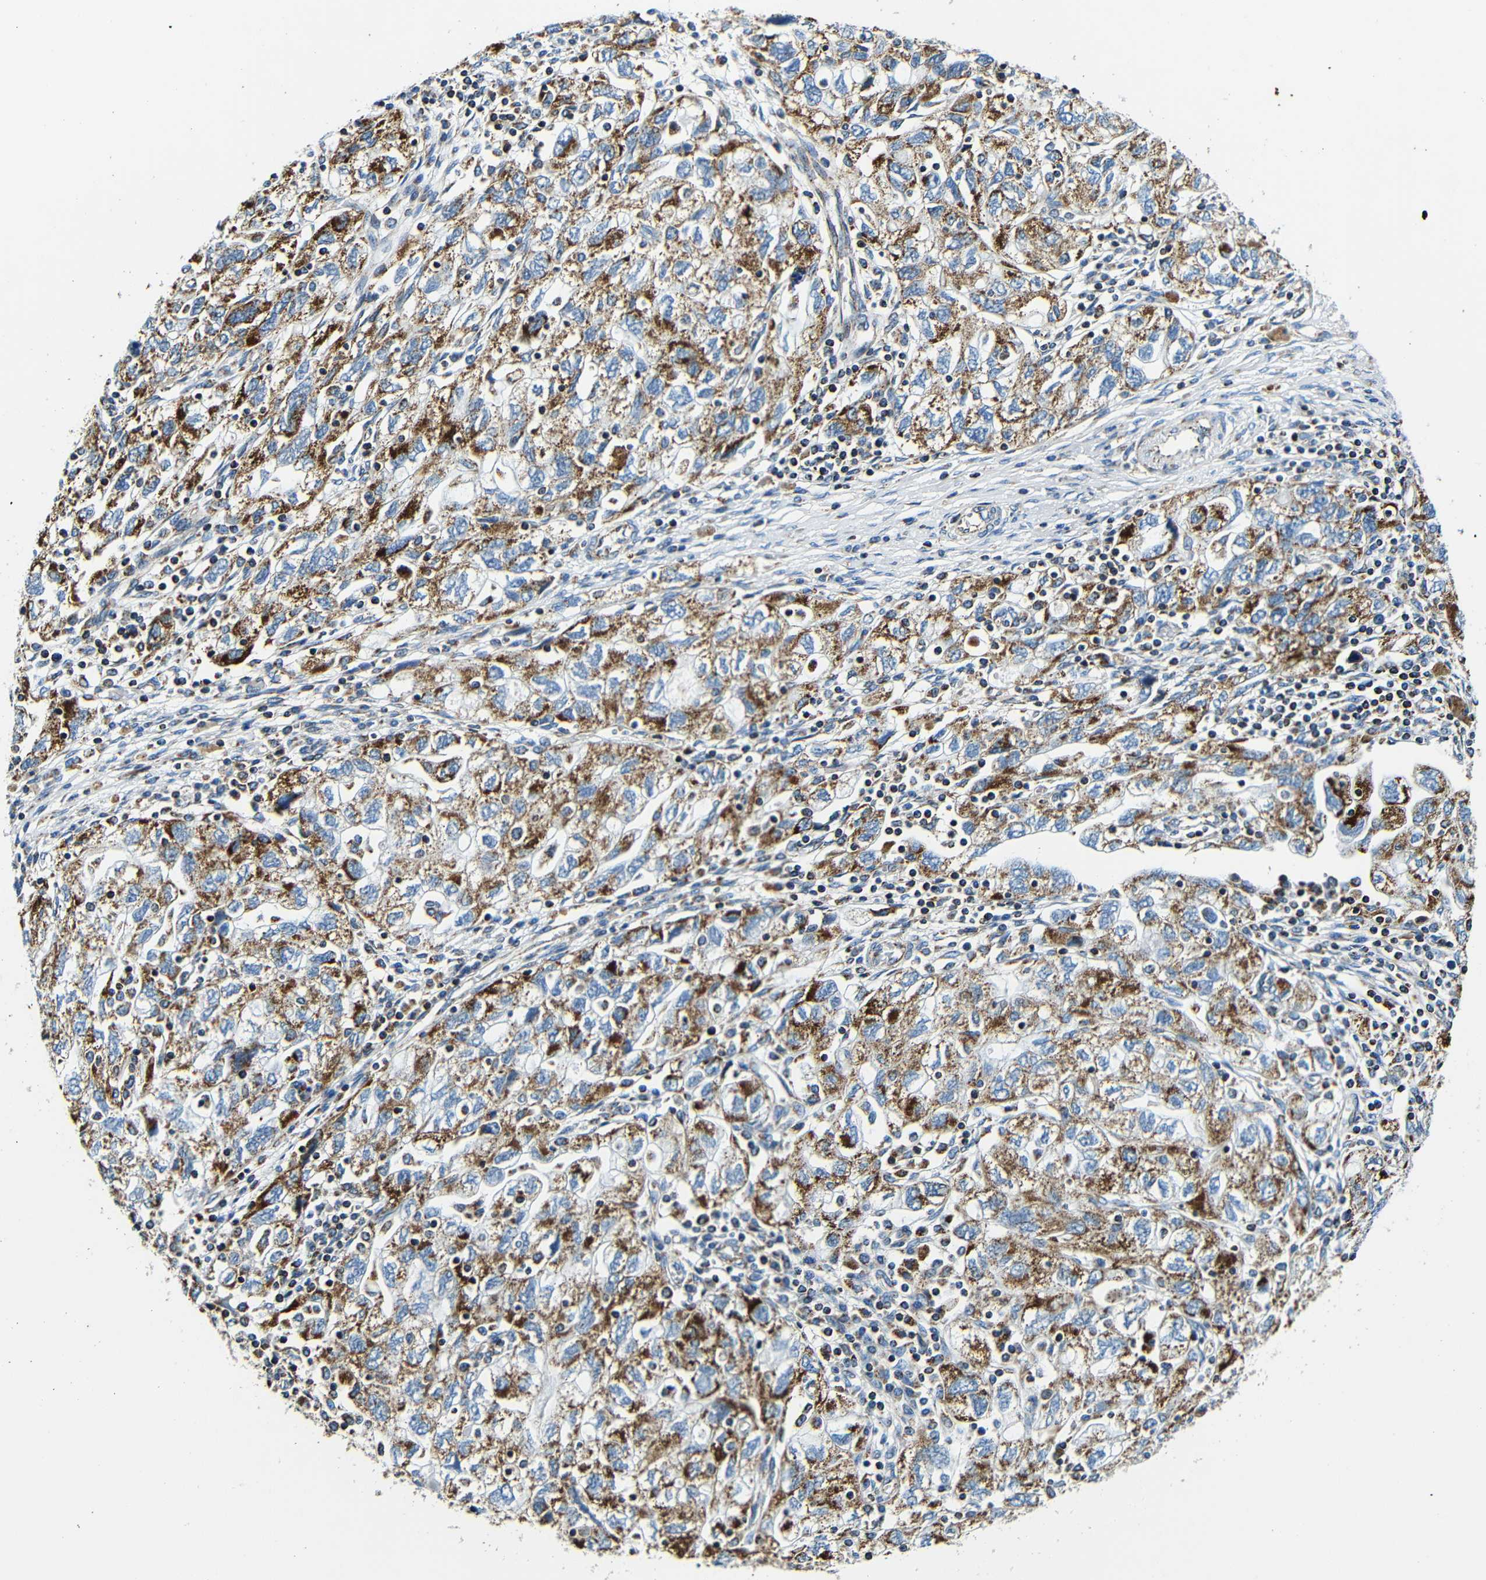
{"staining": {"intensity": "strong", "quantity": "25%-75%", "location": "cytoplasmic/membranous"}, "tissue": "ovarian cancer", "cell_type": "Tumor cells", "image_type": "cancer", "snomed": [{"axis": "morphology", "description": "Carcinoma, NOS"}, {"axis": "morphology", "description": "Cystadenocarcinoma, serous, NOS"}, {"axis": "topography", "description": "Ovary"}], "caption": "The image exhibits staining of ovarian cancer (carcinoma), revealing strong cytoplasmic/membranous protein expression (brown color) within tumor cells. The staining was performed using DAB to visualize the protein expression in brown, while the nuclei were stained in blue with hematoxylin (Magnification: 20x).", "gene": "GALNT18", "patient": {"sex": "female", "age": 69}}